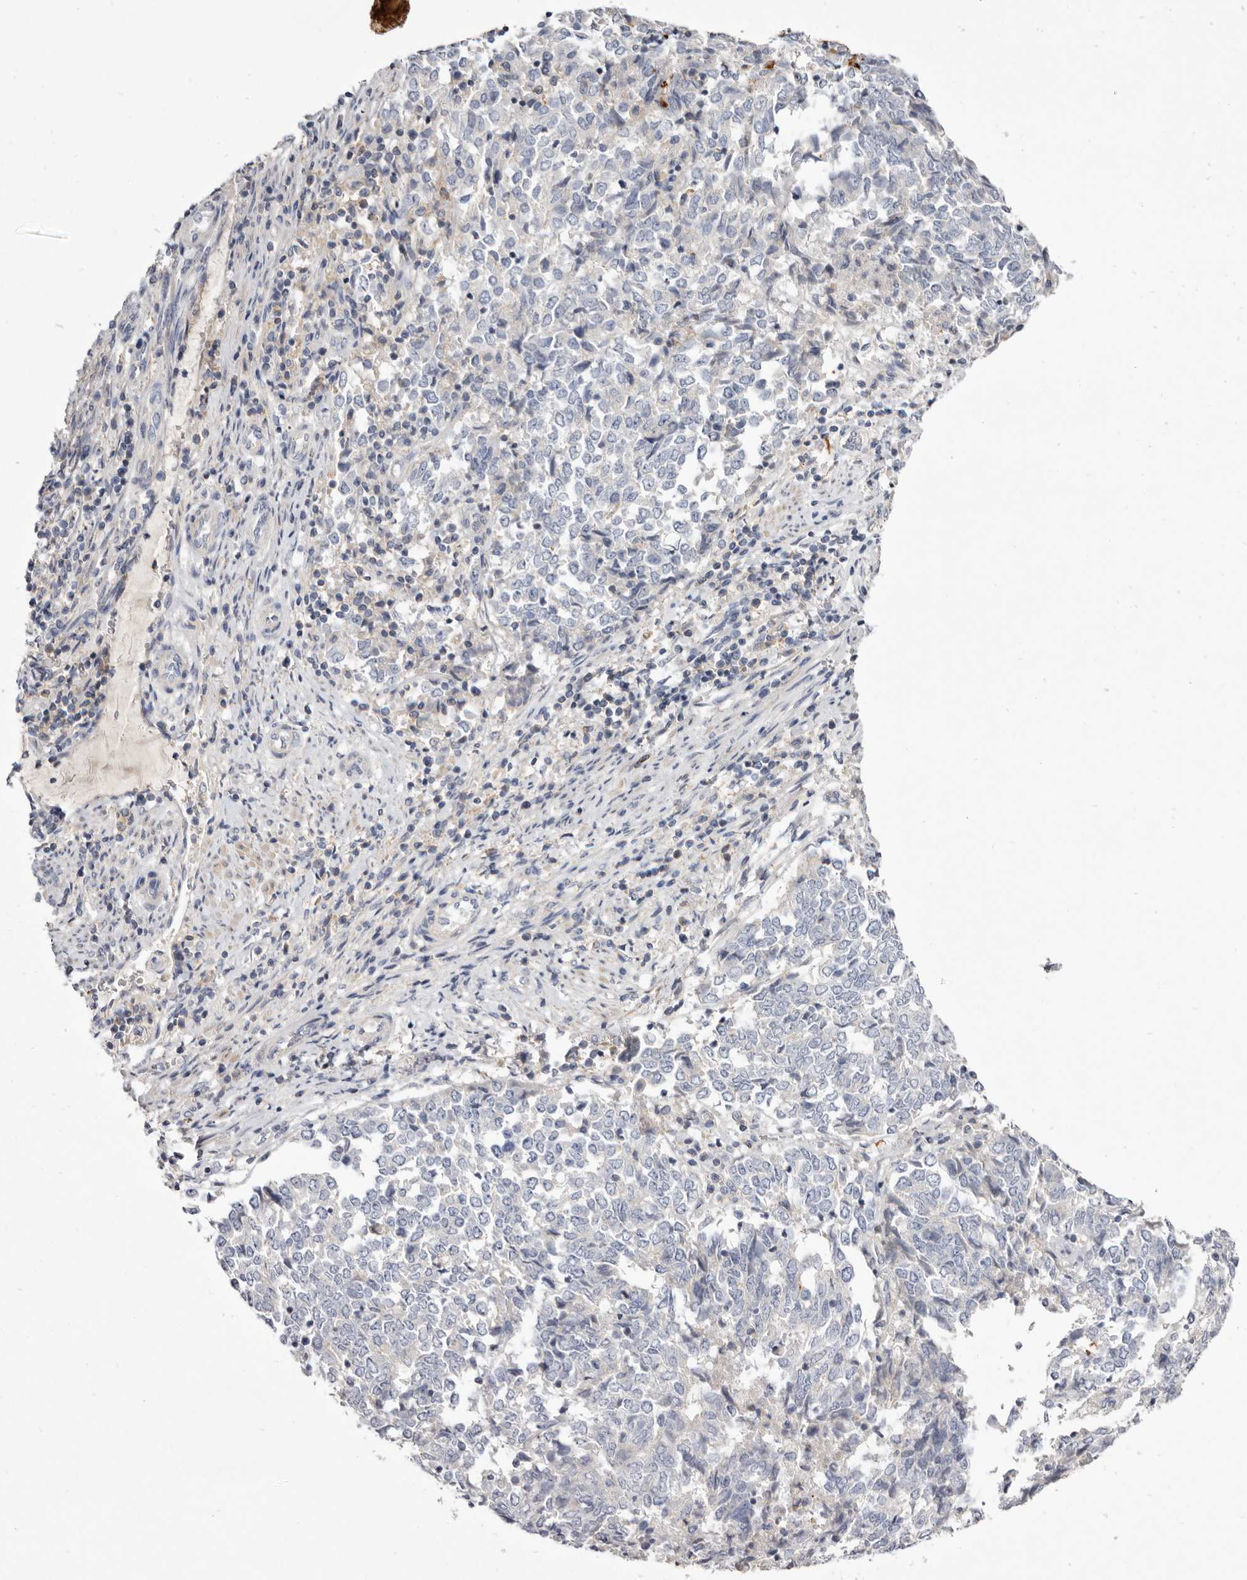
{"staining": {"intensity": "negative", "quantity": "none", "location": "none"}, "tissue": "endometrial cancer", "cell_type": "Tumor cells", "image_type": "cancer", "snomed": [{"axis": "morphology", "description": "Adenocarcinoma, NOS"}, {"axis": "topography", "description": "Endometrium"}], "caption": "Tumor cells show no significant protein positivity in endometrial cancer.", "gene": "S1PR5", "patient": {"sex": "female", "age": 80}}